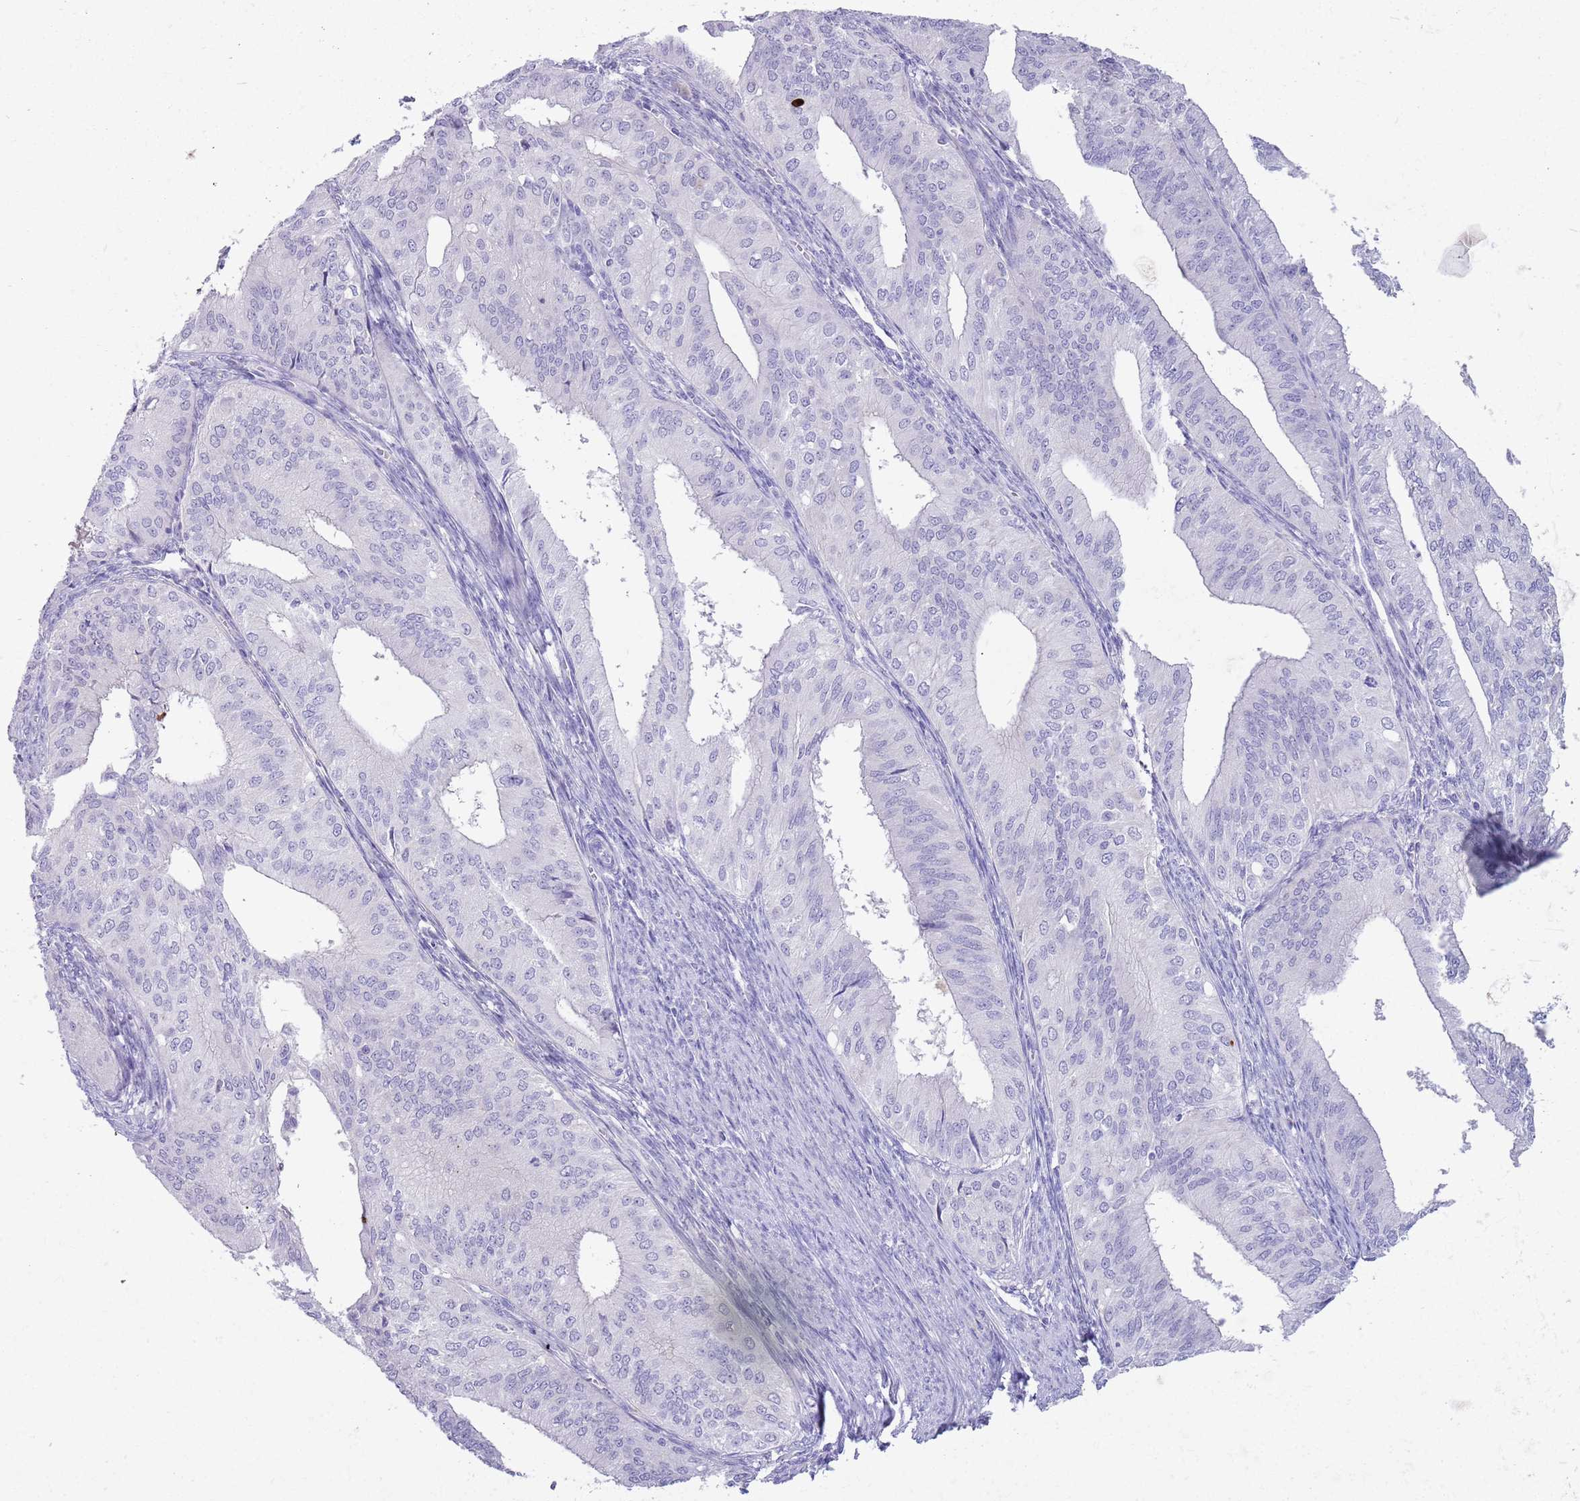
{"staining": {"intensity": "negative", "quantity": "none", "location": "none"}, "tissue": "endometrial cancer", "cell_type": "Tumor cells", "image_type": "cancer", "snomed": [{"axis": "morphology", "description": "Adenocarcinoma, NOS"}, {"axis": "topography", "description": "Endometrium"}], "caption": "The immunohistochemistry micrograph has no significant staining in tumor cells of adenocarcinoma (endometrial) tissue.", "gene": "LEPROTL1", "patient": {"sex": "female", "age": 50}}